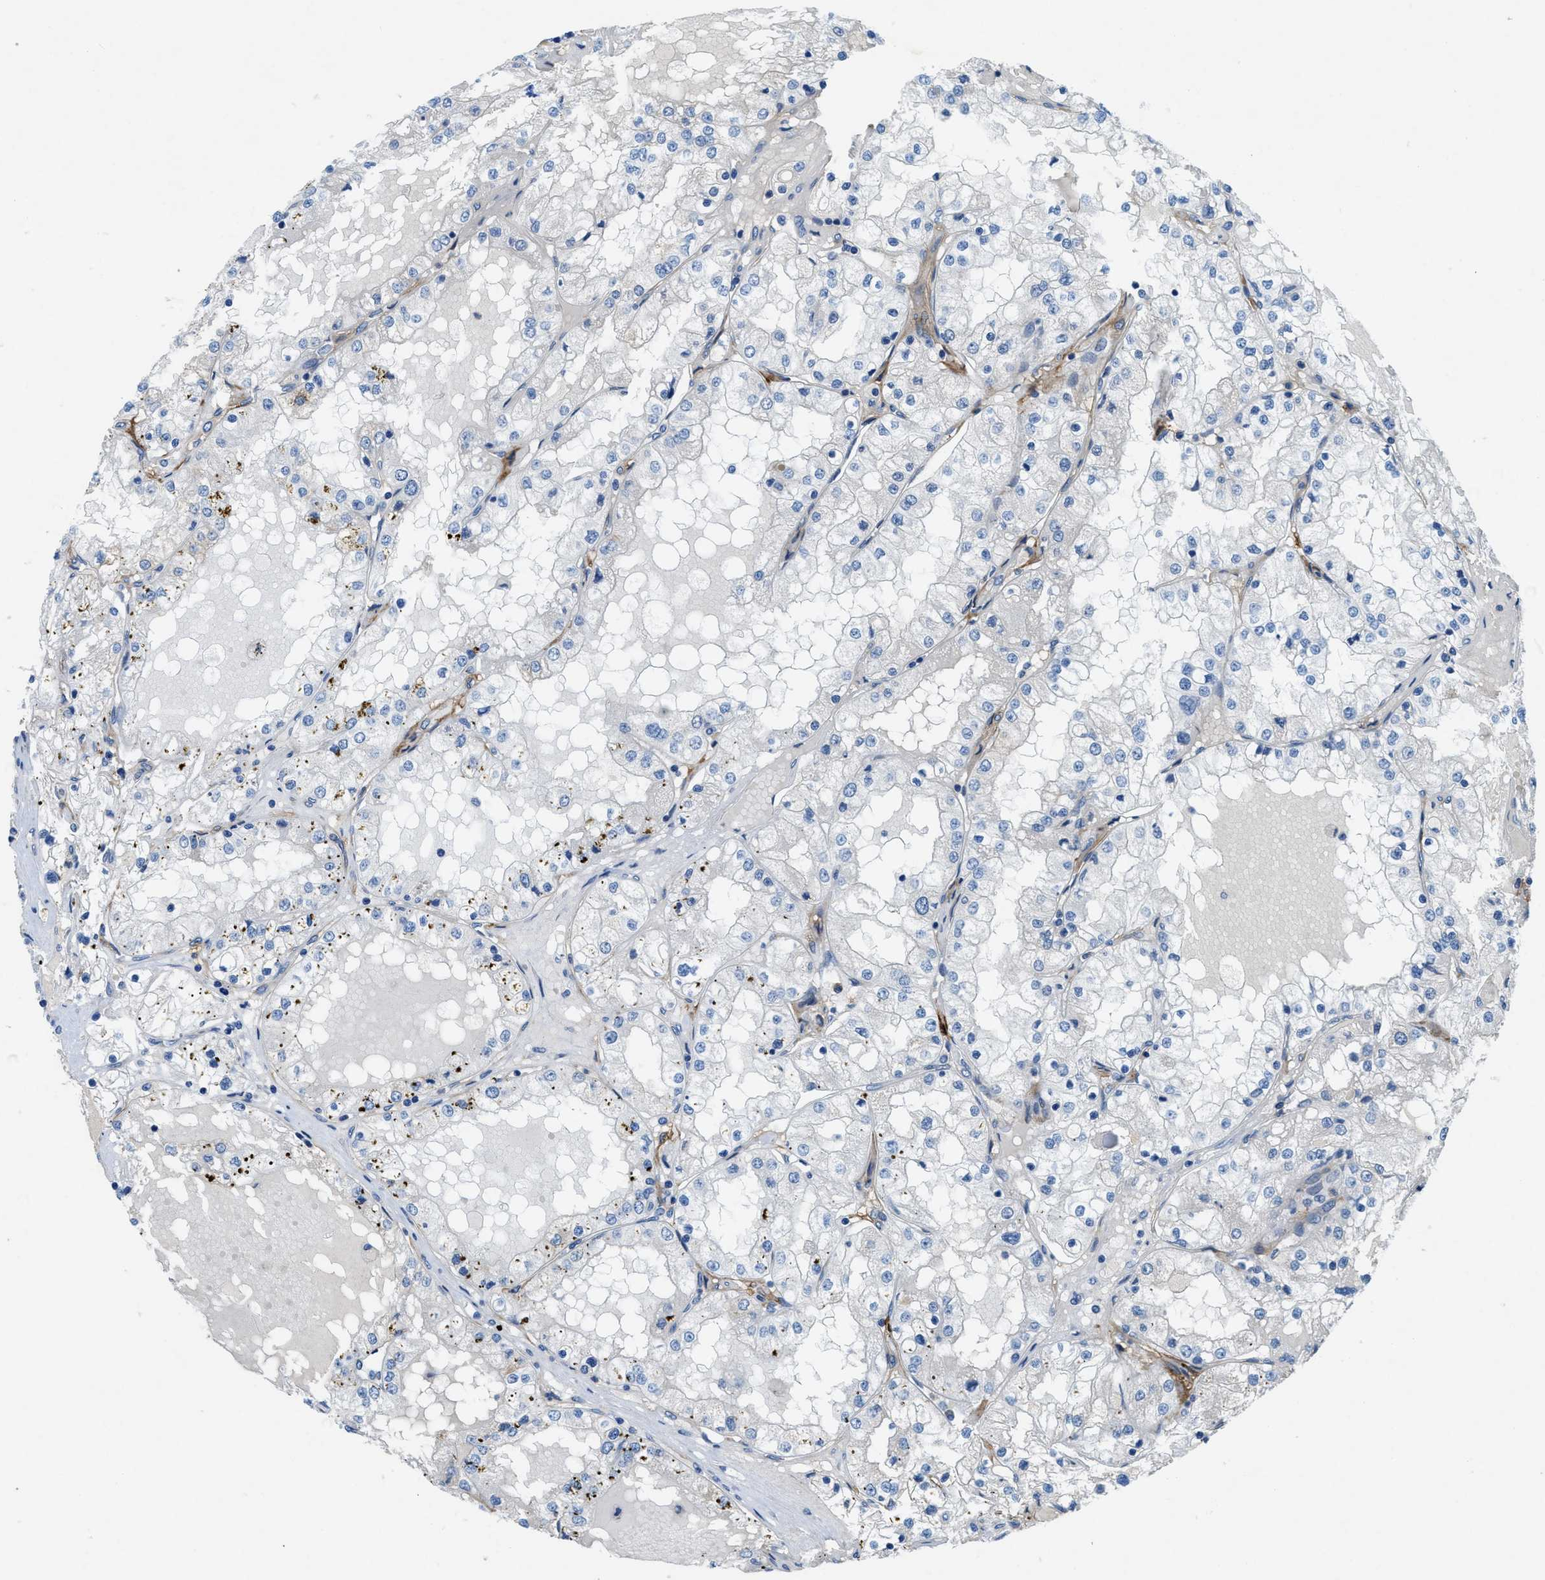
{"staining": {"intensity": "negative", "quantity": "none", "location": "none"}, "tissue": "renal cancer", "cell_type": "Tumor cells", "image_type": "cancer", "snomed": [{"axis": "morphology", "description": "Adenocarcinoma, NOS"}, {"axis": "topography", "description": "Kidney"}], "caption": "Micrograph shows no significant protein expression in tumor cells of renal cancer (adenocarcinoma).", "gene": "PGR", "patient": {"sex": "male", "age": 68}}